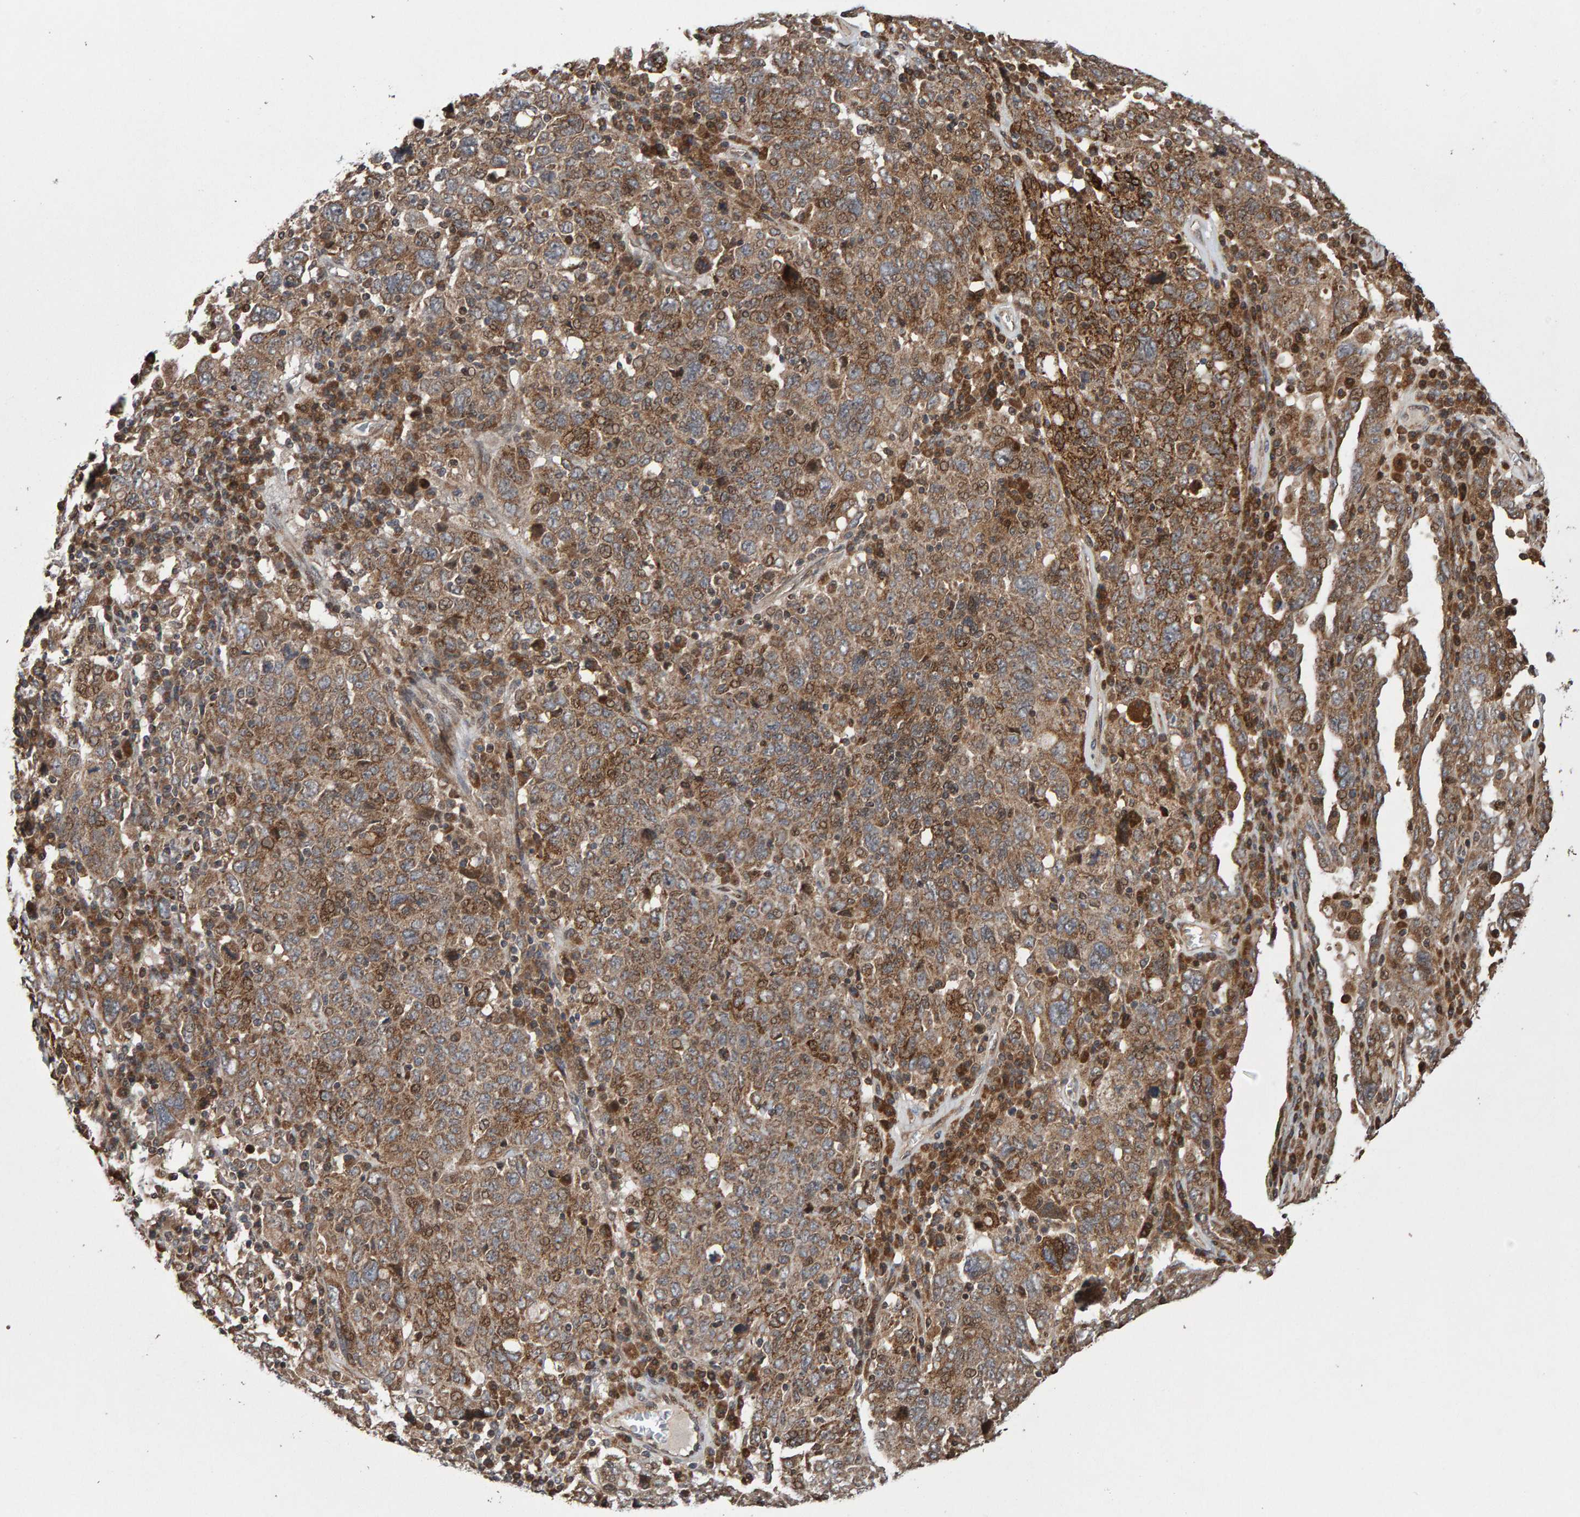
{"staining": {"intensity": "moderate", "quantity": ">75%", "location": "cytoplasmic/membranous"}, "tissue": "ovarian cancer", "cell_type": "Tumor cells", "image_type": "cancer", "snomed": [{"axis": "morphology", "description": "Carcinoma, endometroid"}, {"axis": "topography", "description": "Ovary"}], "caption": "An image of ovarian endometroid carcinoma stained for a protein reveals moderate cytoplasmic/membranous brown staining in tumor cells.", "gene": "PECR", "patient": {"sex": "female", "age": 62}}